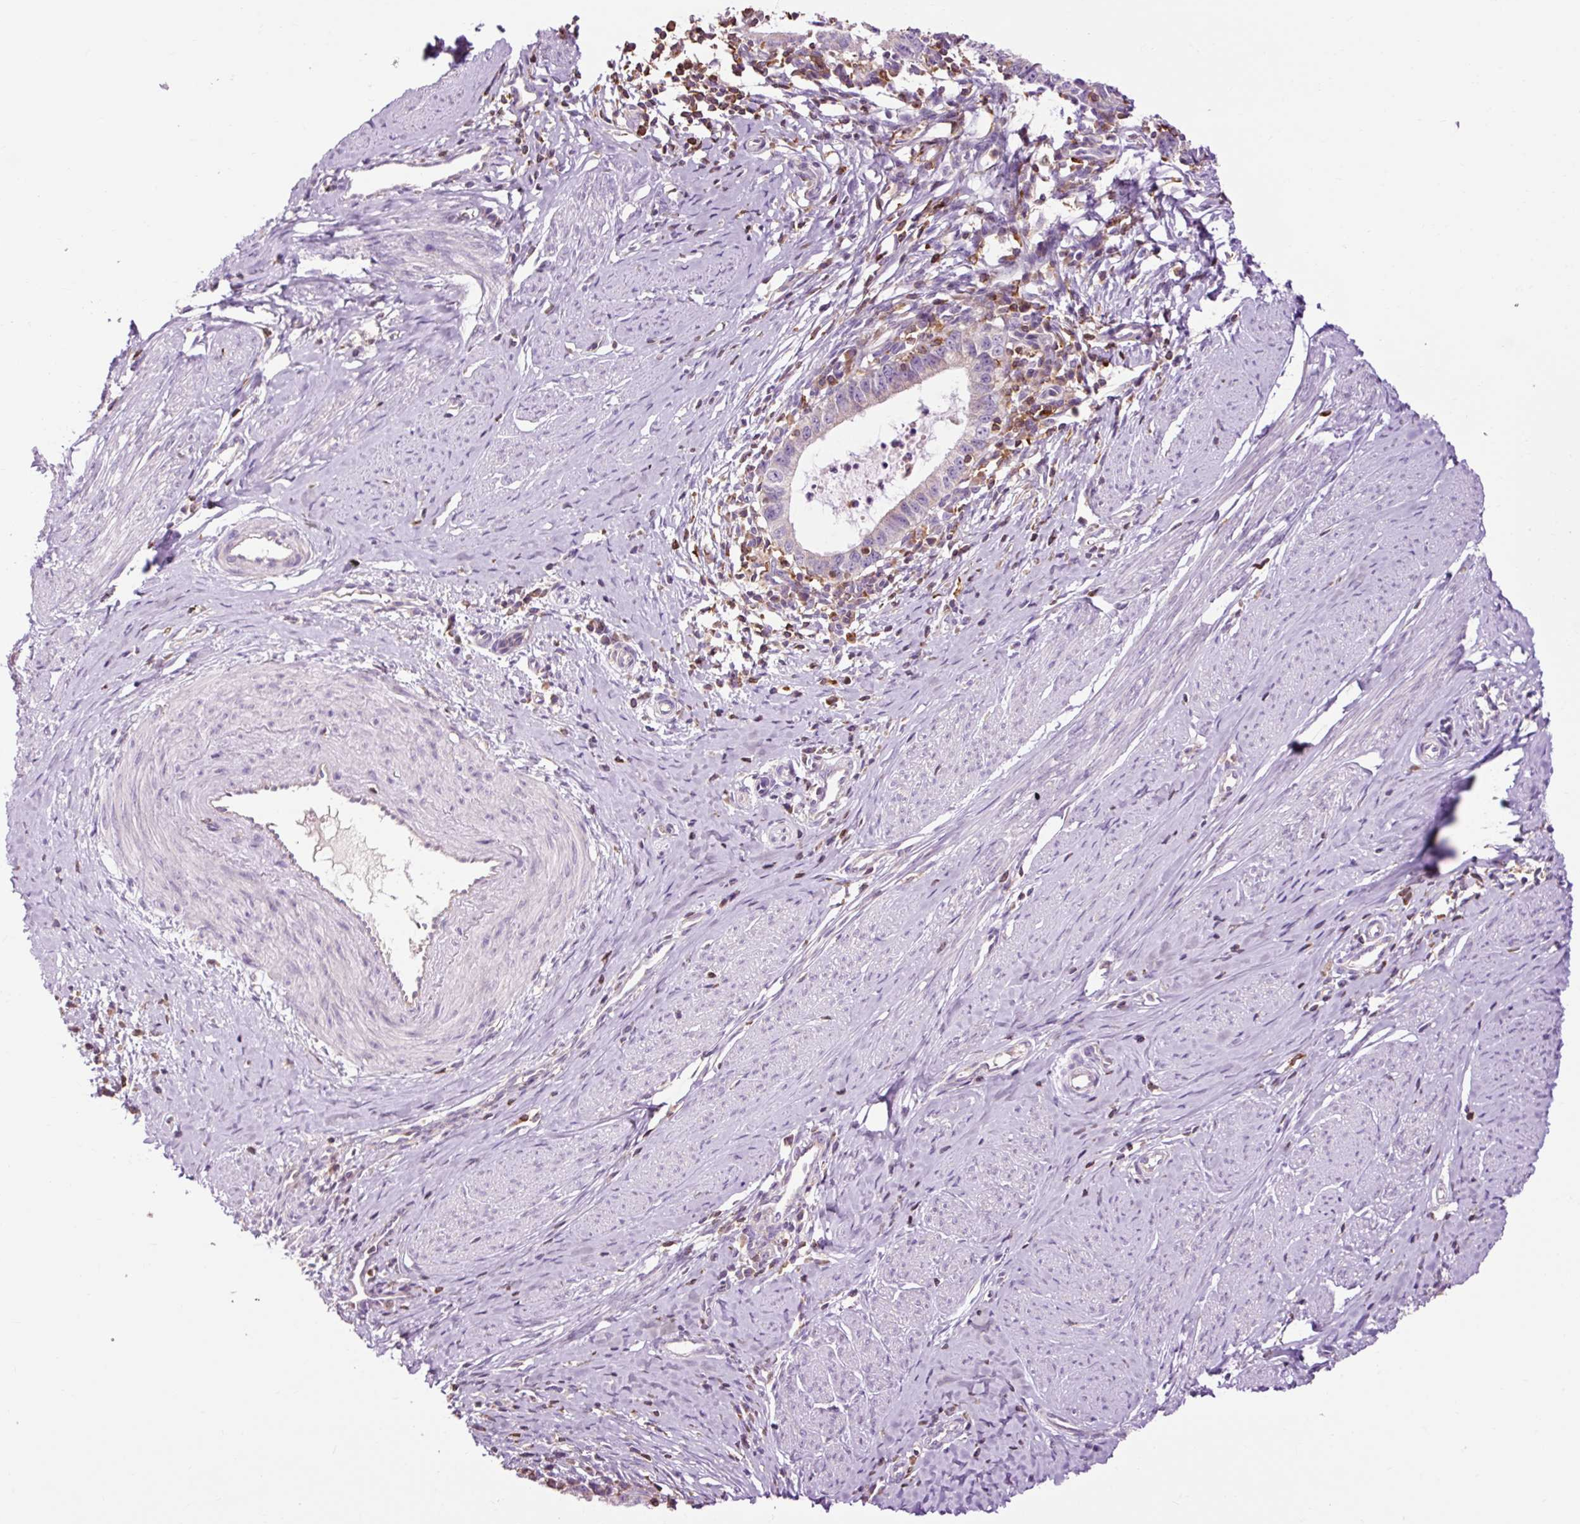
{"staining": {"intensity": "negative", "quantity": "none", "location": "none"}, "tissue": "cervical cancer", "cell_type": "Tumor cells", "image_type": "cancer", "snomed": [{"axis": "morphology", "description": "Adenocarcinoma, NOS"}, {"axis": "topography", "description": "Cervix"}], "caption": "Human adenocarcinoma (cervical) stained for a protein using immunohistochemistry (IHC) demonstrates no expression in tumor cells.", "gene": "CD83", "patient": {"sex": "female", "age": 36}}